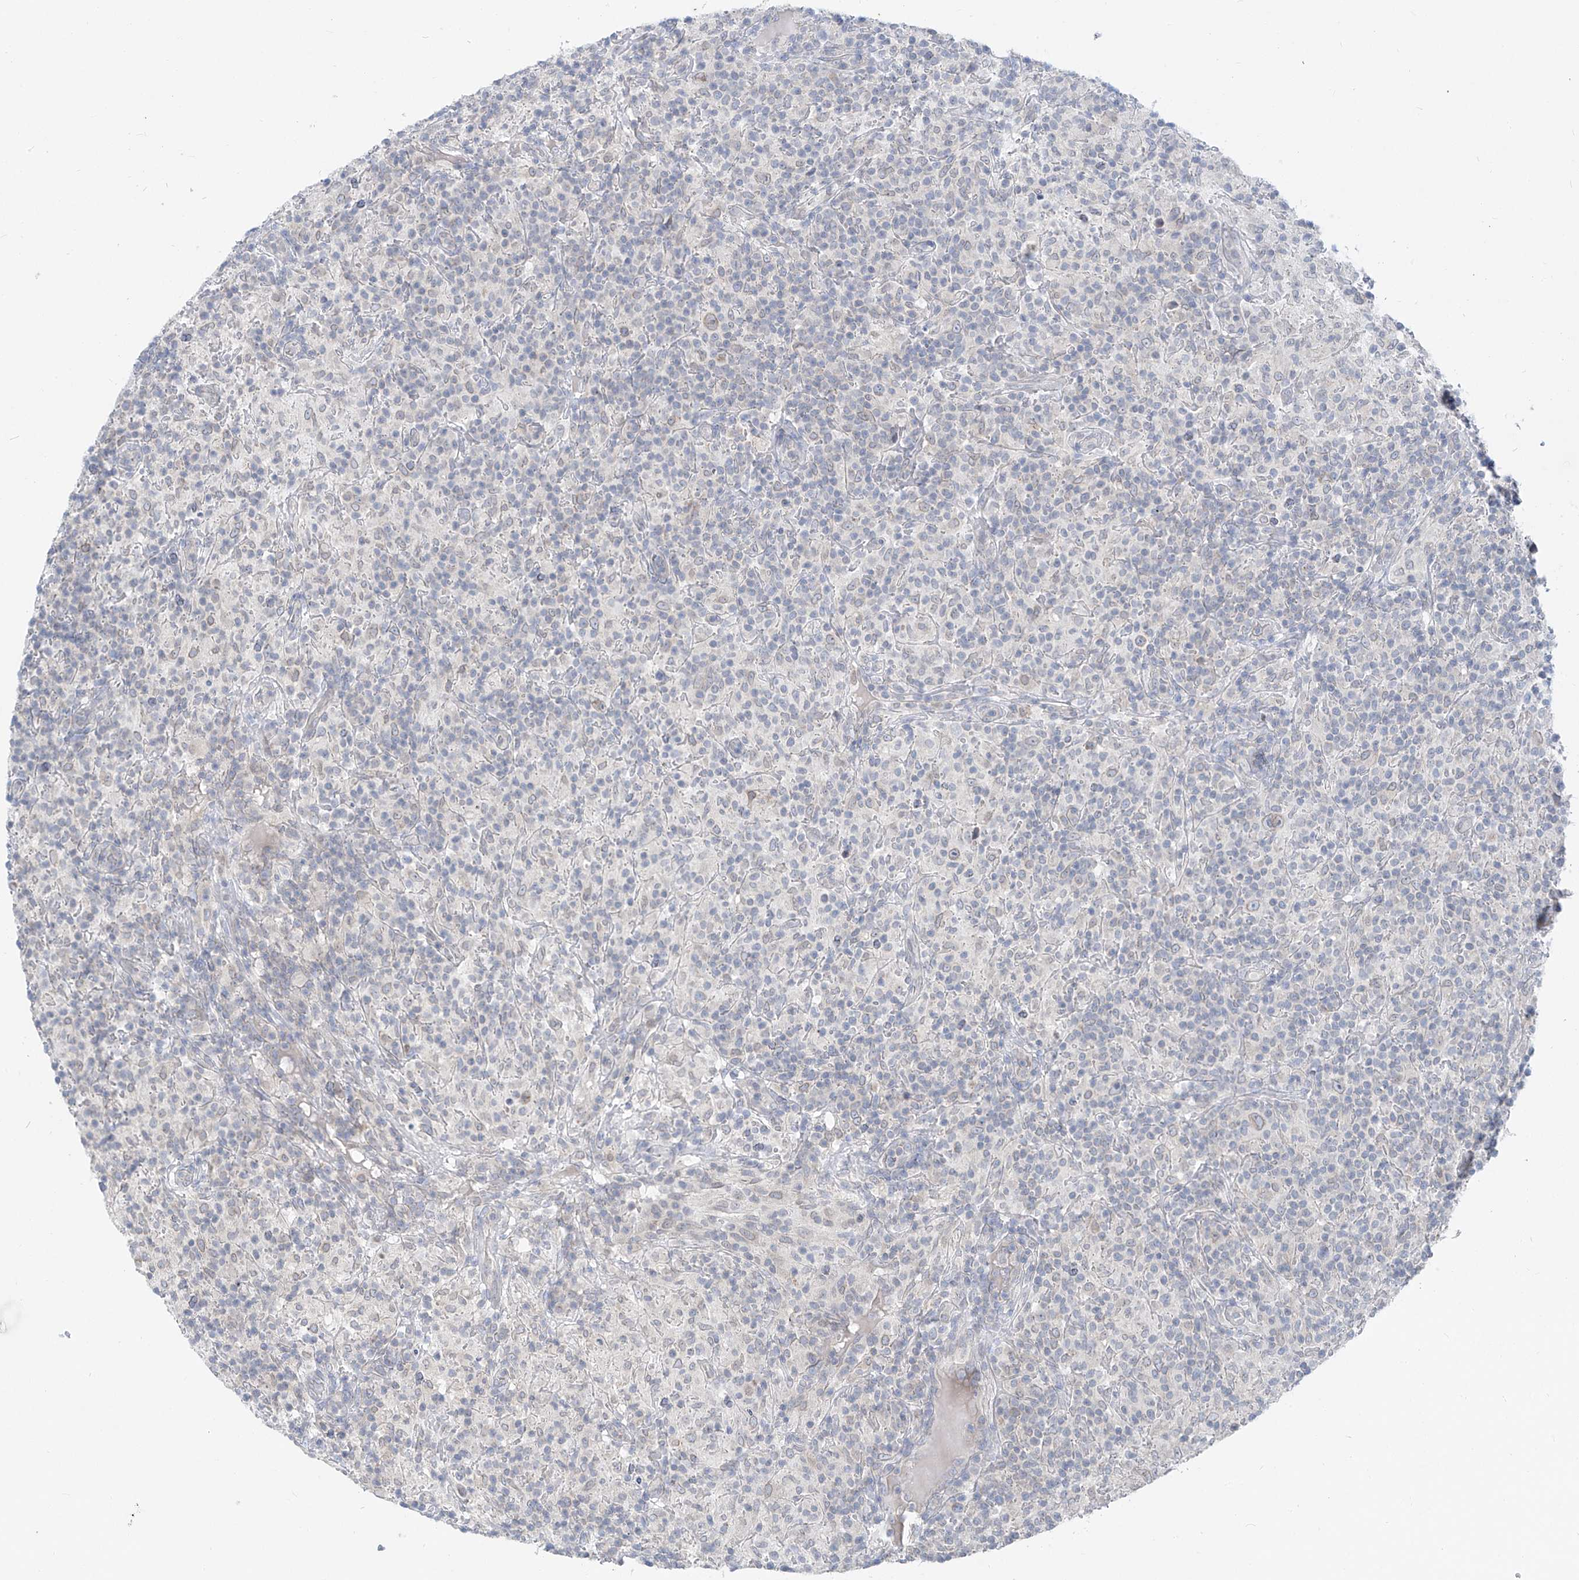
{"staining": {"intensity": "weak", "quantity": "<25%", "location": "cytoplasmic/membranous,nuclear"}, "tissue": "lymphoma", "cell_type": "Tumor cells", "image_type": "cancer", "snomed": [{"axis": "morphology", "description": "Hodgkin's disease, NOS"}, {"axis": "topography", "description": "Lymph node"}], "caption": "Tumor cells are negative for brown protein staining in lymphoma.", "gene": "KRTAP25-1", "patient": {"sex": "male", "age": 70}}